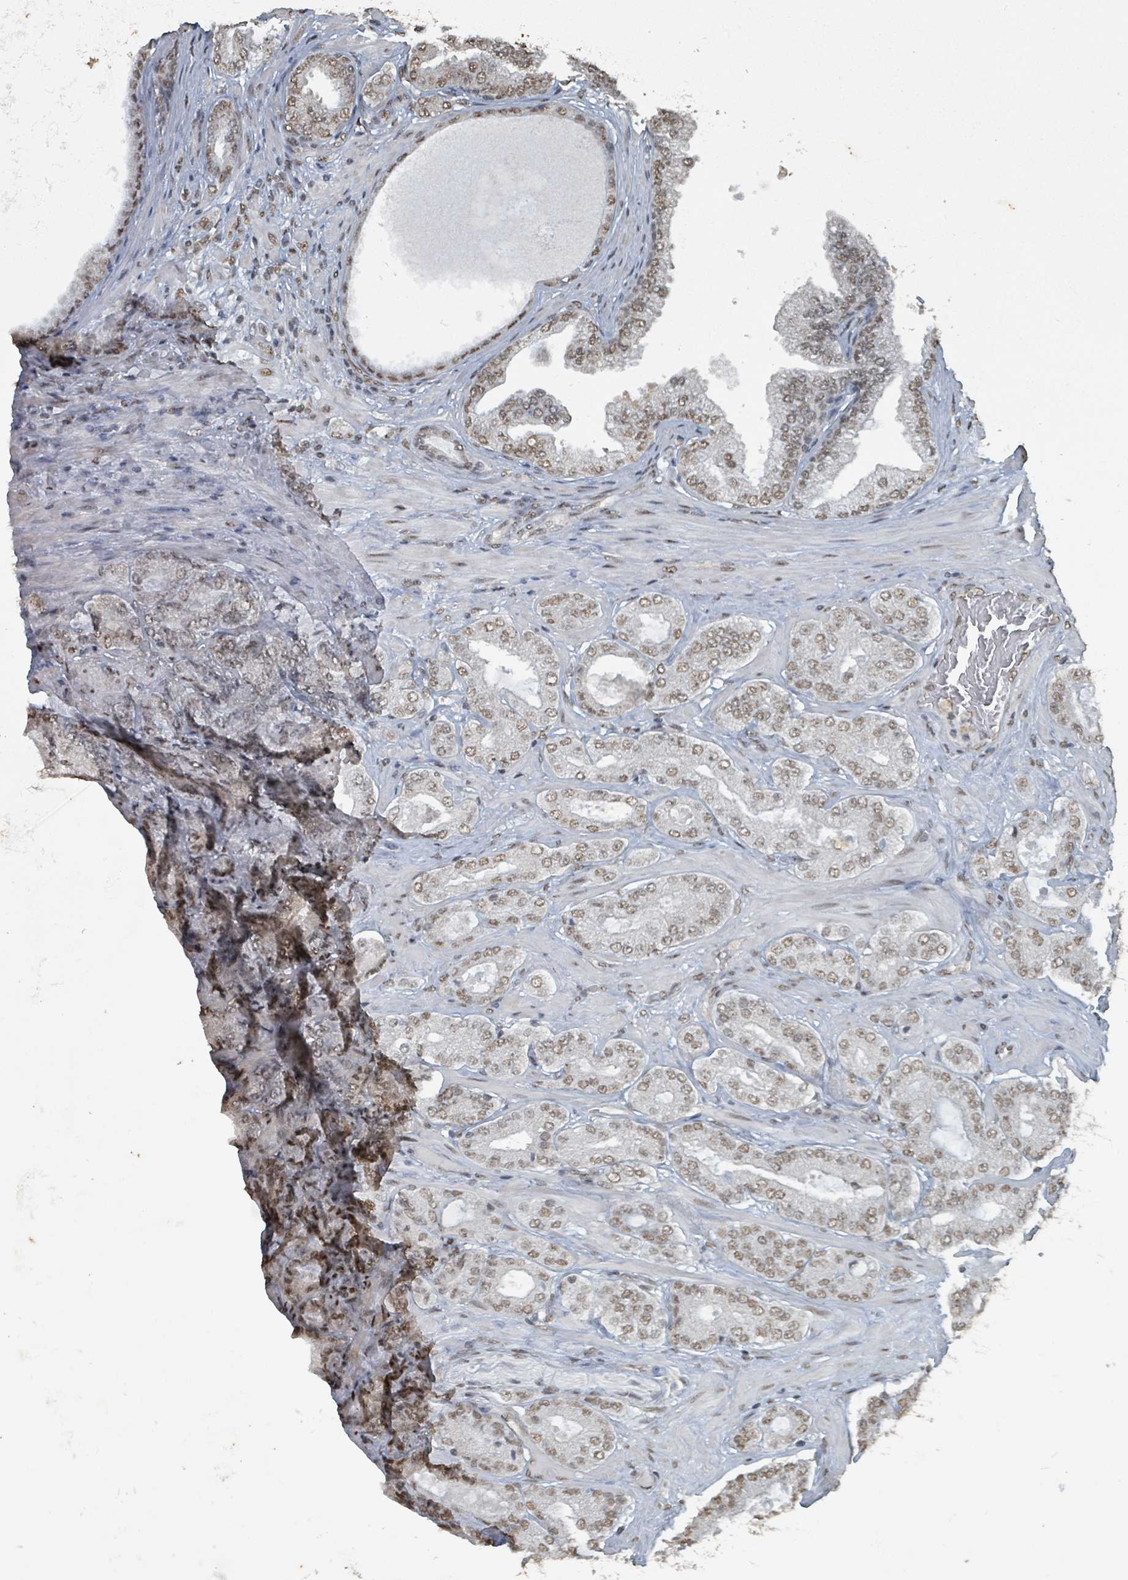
{"staining": {"intensity": "moderate", "quantity": ">75%", "location": "nuclear"}, "tissue": "prostate cancer", "cell_type": "Tumor cells", "image_type": "cancer", "snomed": [{"axis": "morphology", "description": "Adenocarcinoma, Low grade"}, {"axis": "topography", "description": "Prostate"}], "caption": "A medium amount of moderate nuclear positivity is identified in about >75% of tumor cells in low-grade adenocarcinoma (prostate) tissue. (IHC, brightfield microscopy, high magnification).", "gene": "PHIP", "patient": {"sex": "male", "age": 63}}